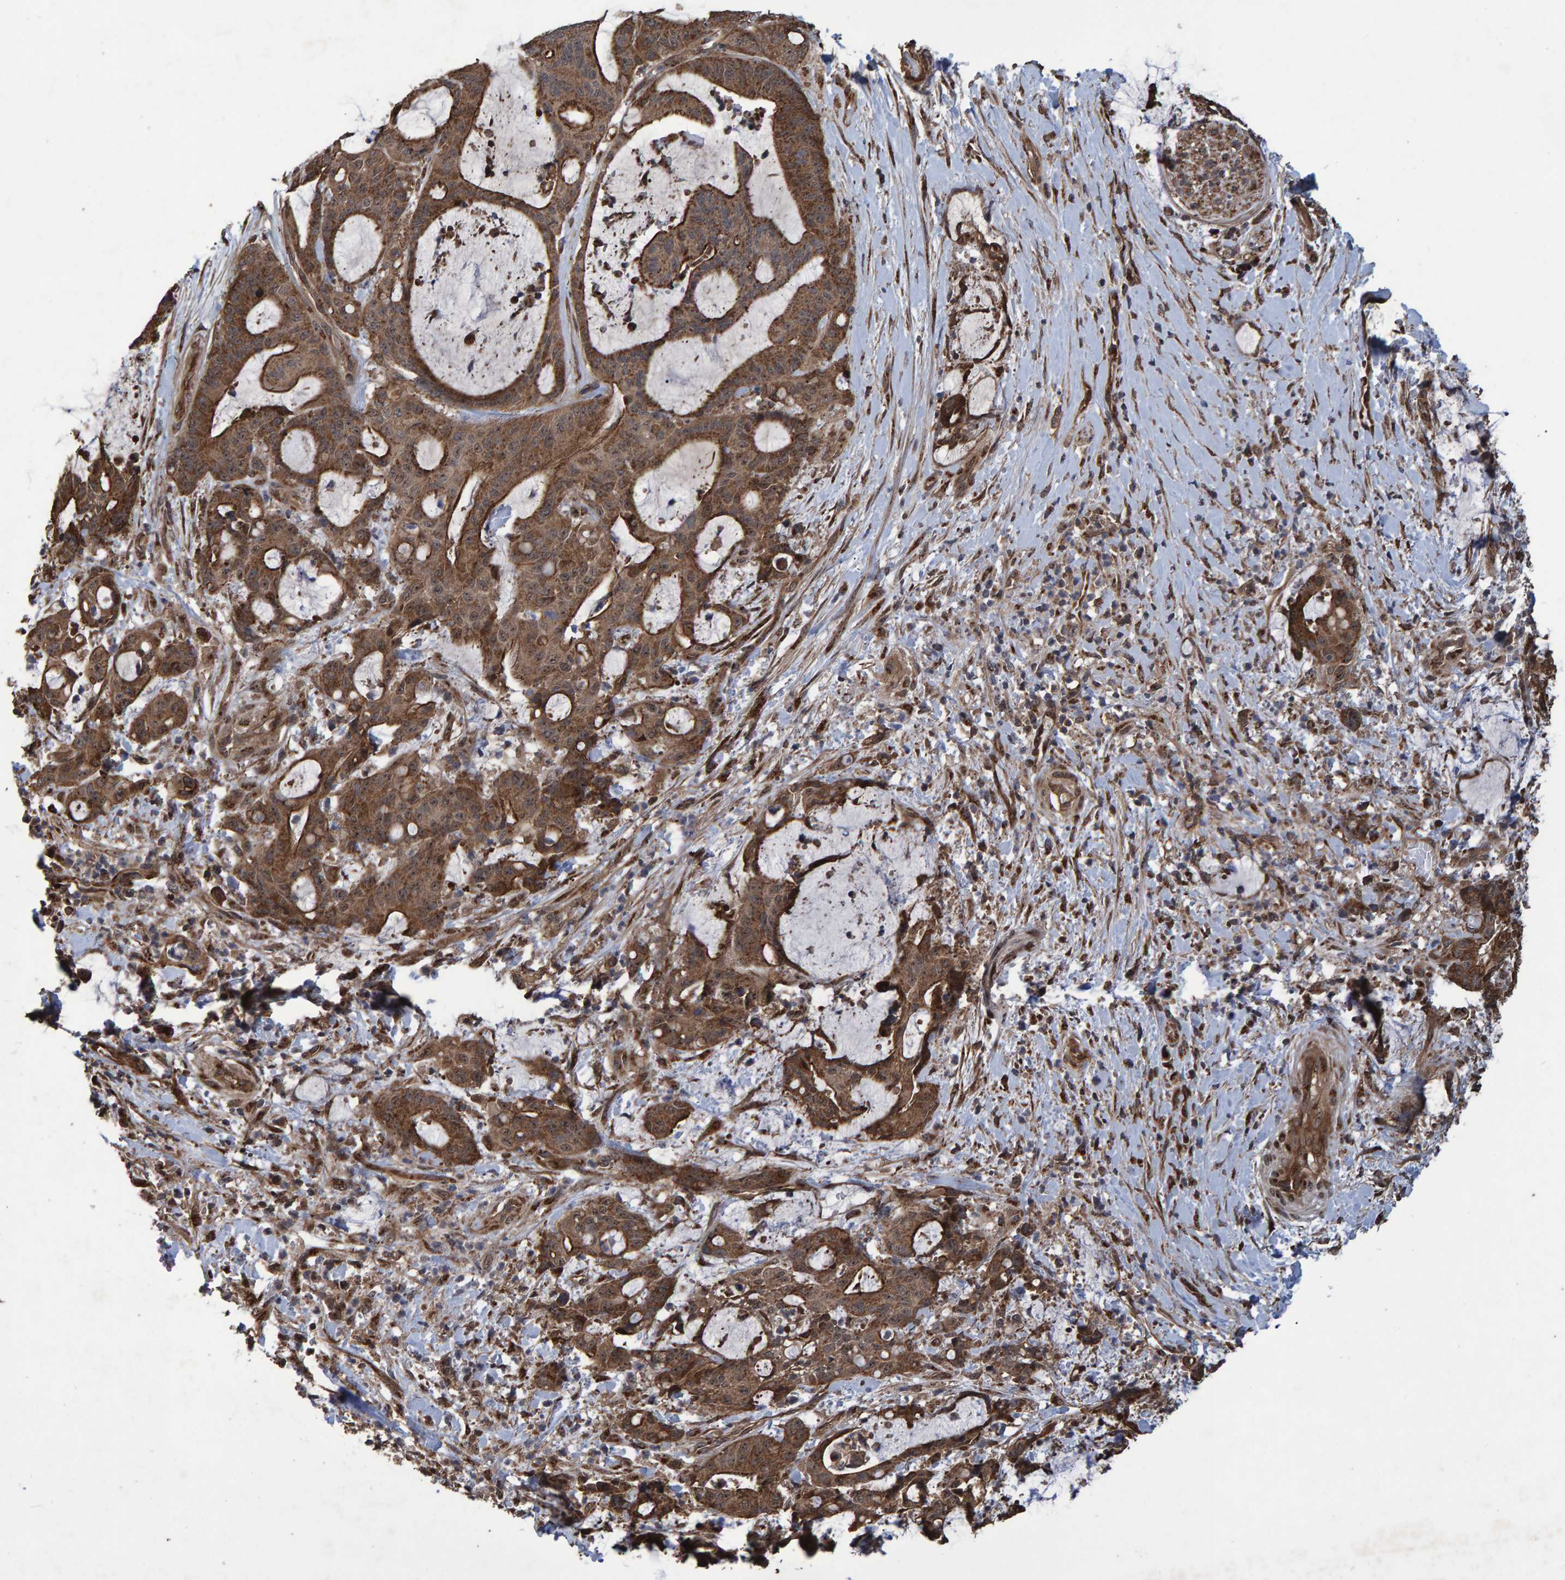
{"staining": {"intensity": "strong", "quantity": ">75%", "location": "cytoplasmic/membranous"}, "tissue": "liver cancer", "cell_type": "Tumor cells", "image_type": "cancer", "snomed": [{"axis": "morphology", "description": "Normal tissue, NOS"}, {"axis": "morphology", "description": "Cholangiocarcinoma"}, {"axis": "topography", "description": "Liver"}, {"axis": "topography", "description": "Peripheral nerve tissue"}], "caption": "Immunohistochemistry (DAB) staining of human liver cholangiocarcinoma displays strong cytoplasmic/membranous protein positivity in about >75% of tumor cells.", "gene": "TRIM68", "patient": {"sex": "female", "age": 73}}